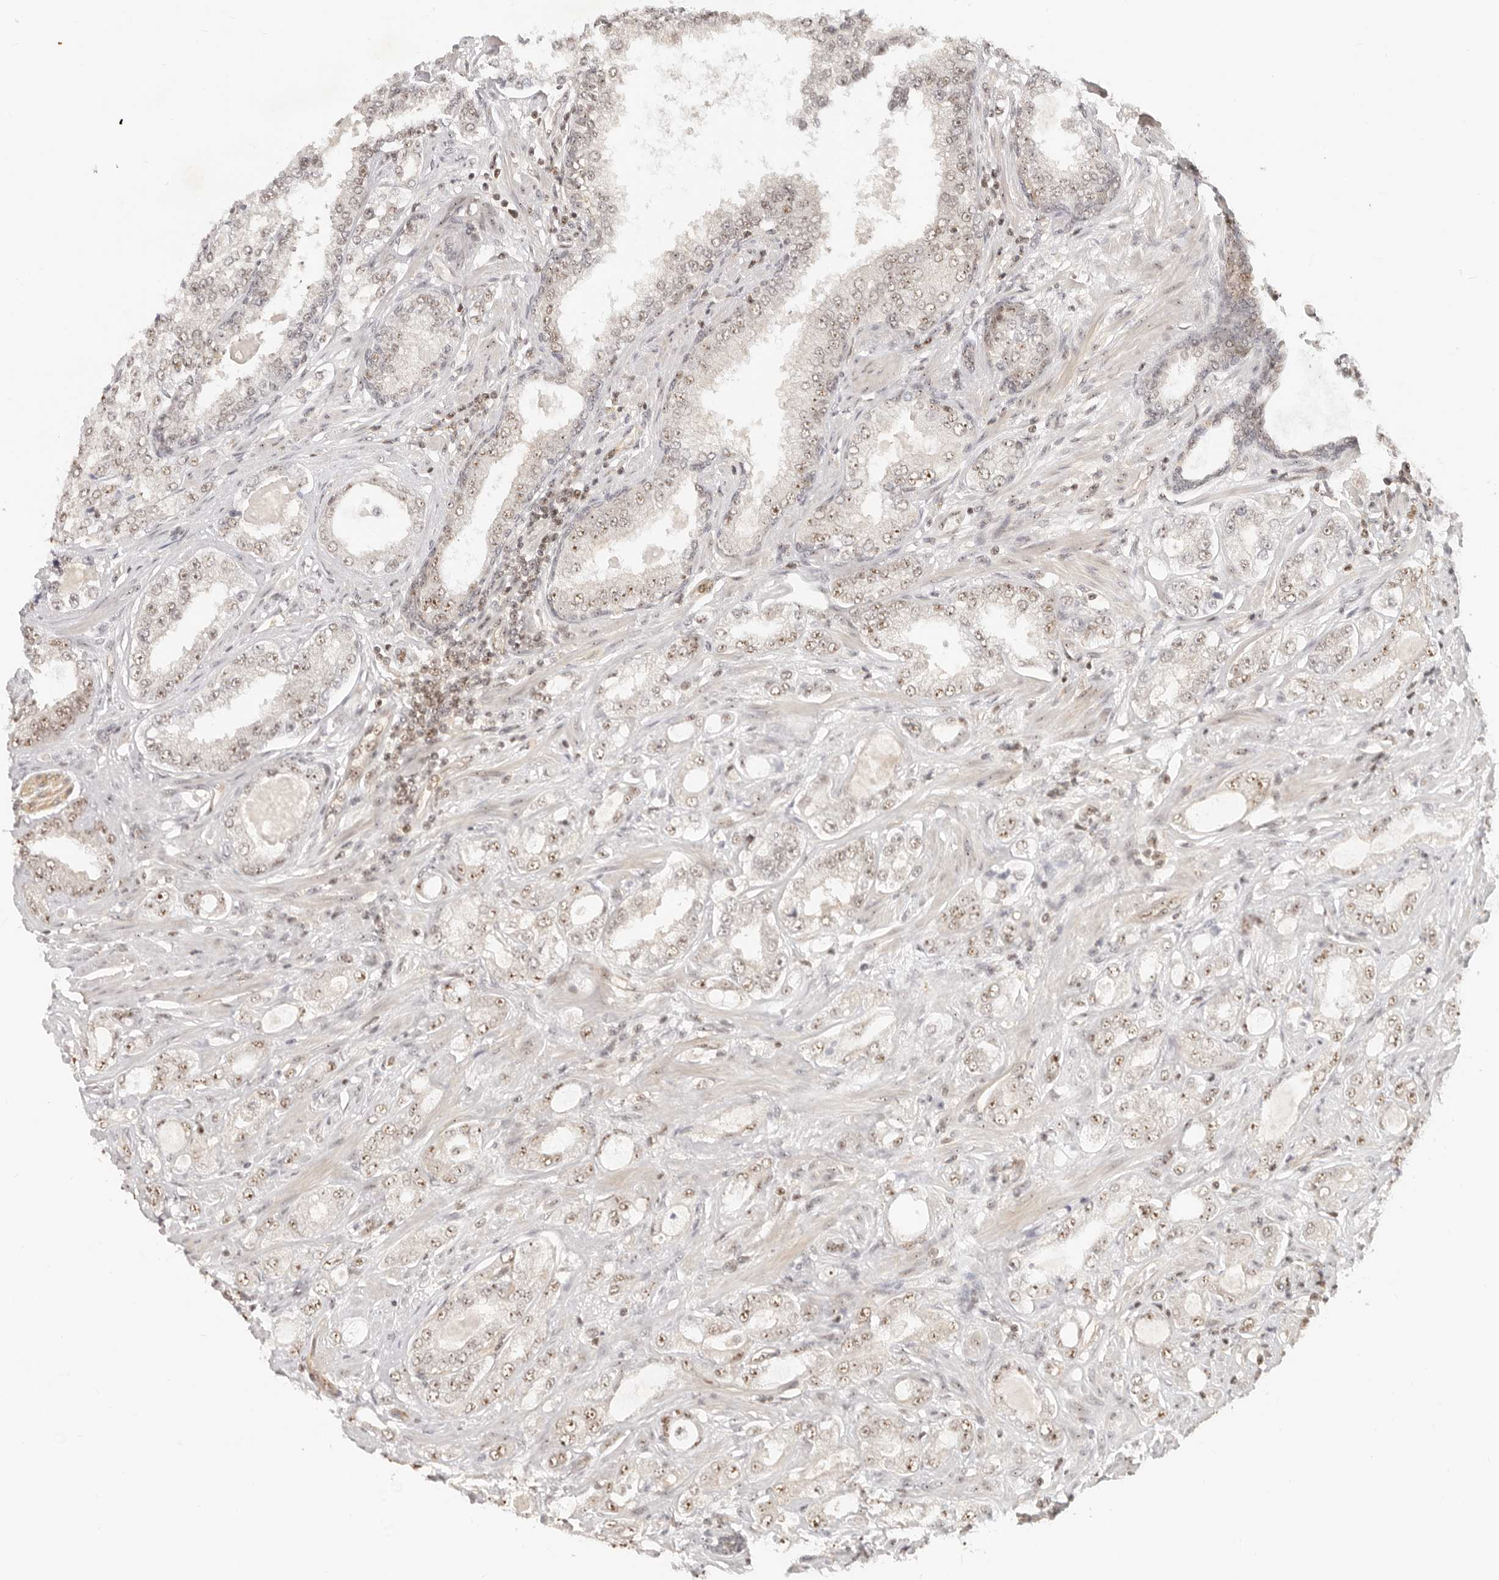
{"staining": {"intensity": "moderate", "quantity": ">75%", "location": "nuclear"}, "tissue": "prostate cancer", "cell_type": "Tumor cells", "image_type": "cancer", "snomed": [{"axis": "morphology", "description": "Normal tissue, NOS"}, {"axis": "morphology", "description": "Adenocarcinoma, High grade"}, {"axis": "topography", "description": "Prostate"}], "caption": "Protein analysis of prostate cancer (high-grade adenocarcinoma) tissue demonstrates moderate nuclear positivity in about >75% of tumor cells.", "gene": "BAP1", "patient": {"sex": "male", "age": 83}}